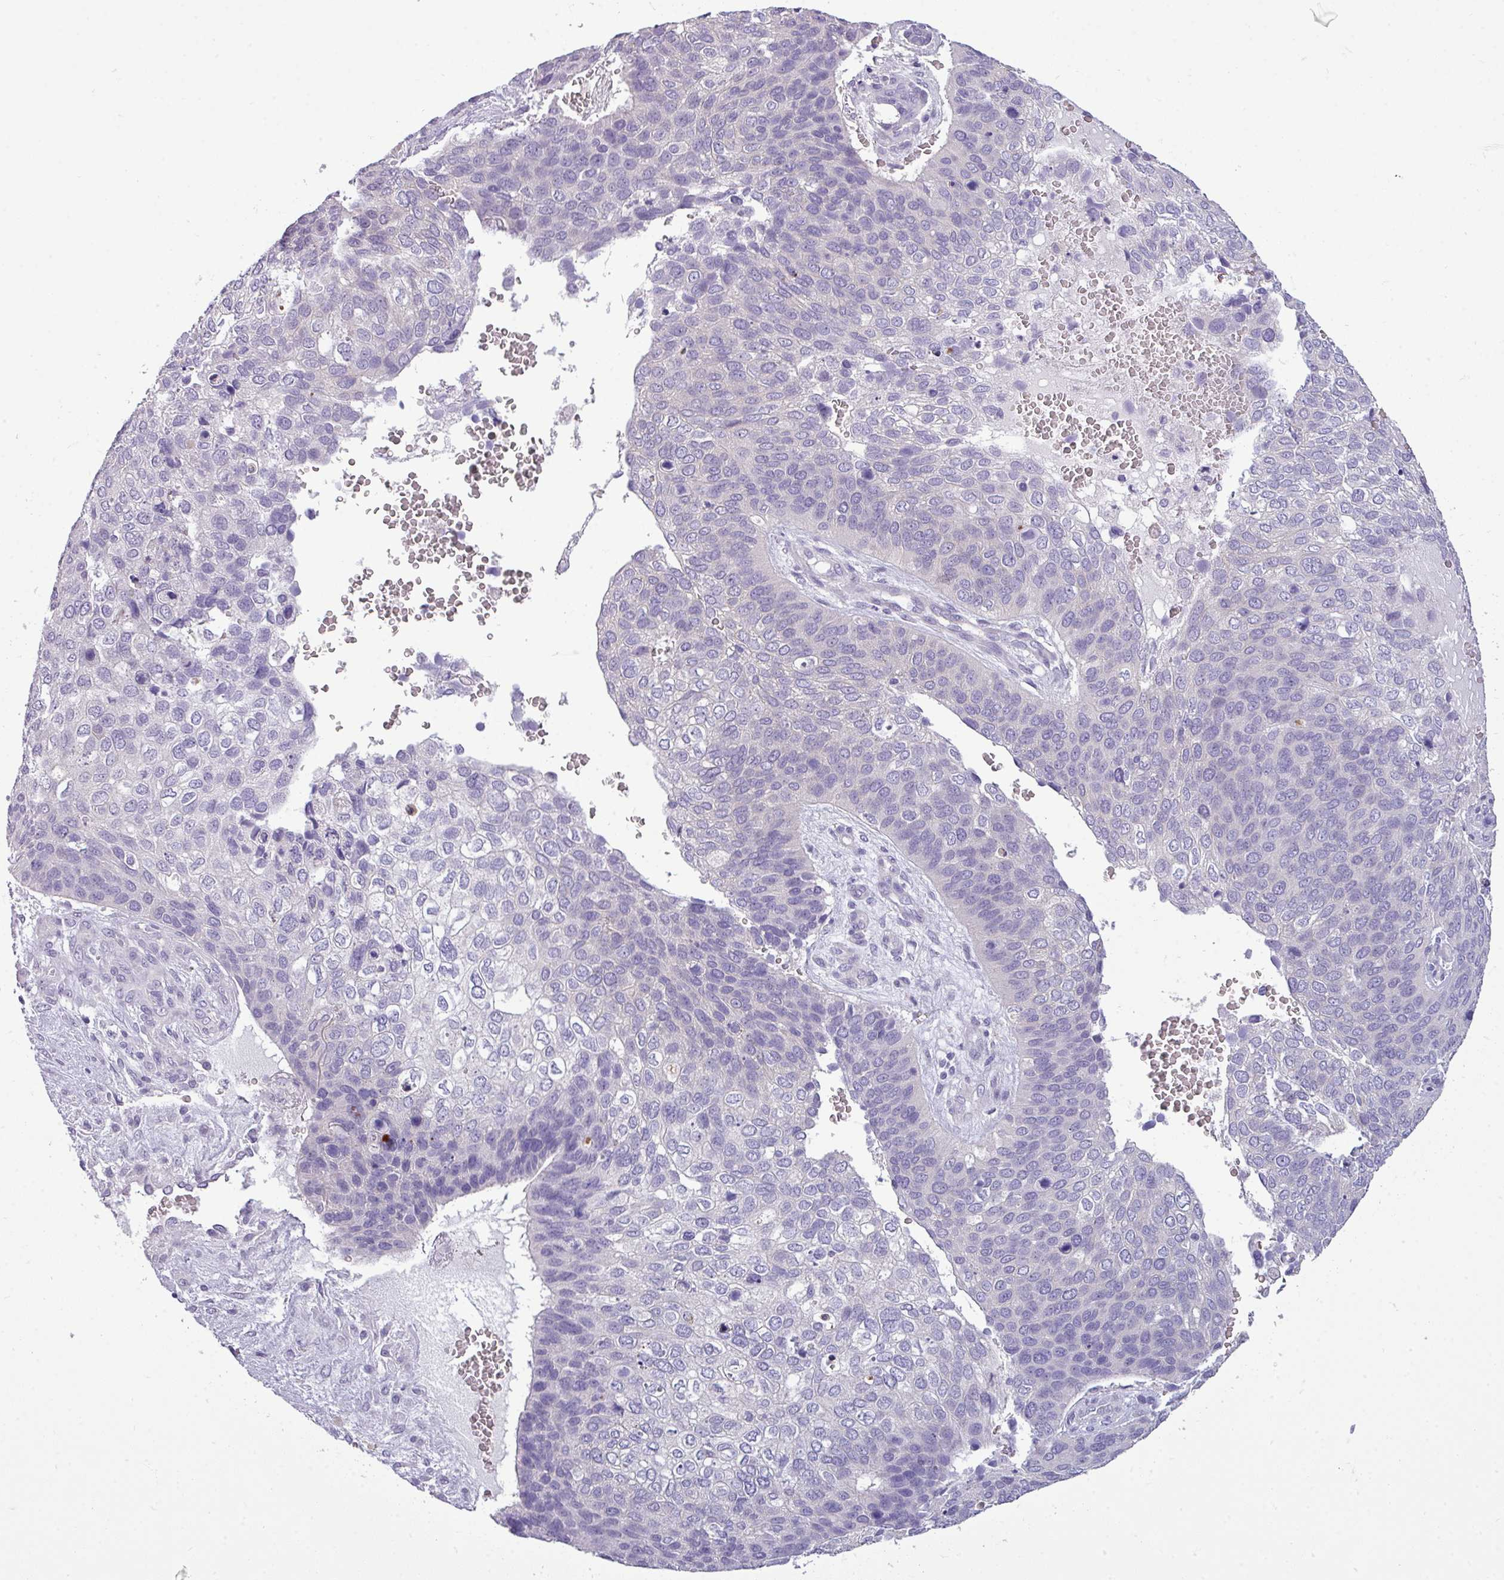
{"staining": {"intensity": "negative", "quantity": "none", "location": "none"}, "tissue": "skin cancer", "cell_type": "Tumor cells", "image_type": "cancer", "snomed": [{"axis": "morphology", "description": "Basal cell carcinoma"}, {"axis": "topography", "description": "Skin"}], "caption": "Human basal cell carcinoma (skin) stained for a protein using IHC displays no staining in tumor cells.", "gene": "DNAAF9", "patient": {"sex": "female", "age": 74}}